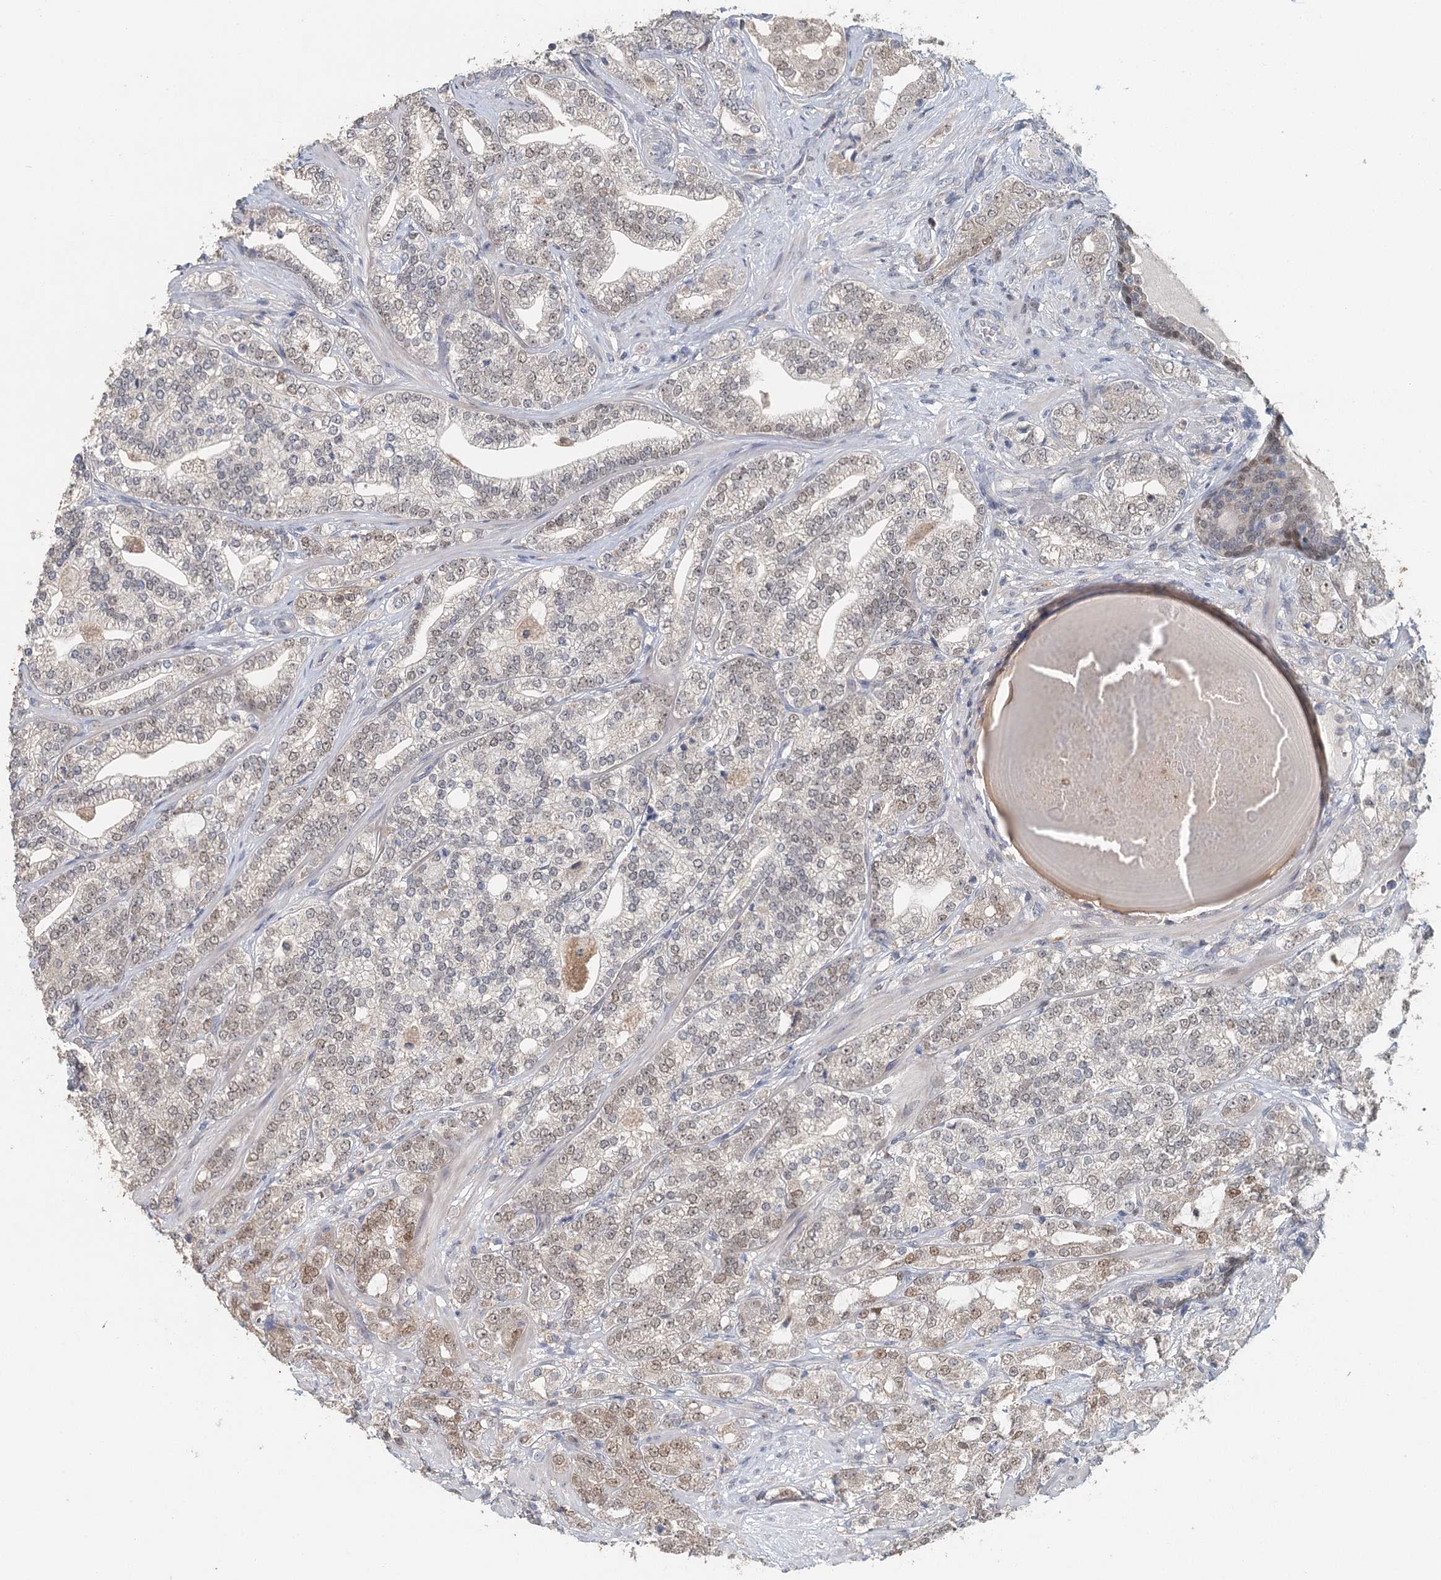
{"staining": {"intensity": "weak", "quantity": "<25%", "location": "nuclear"}, "tissue": "prostate cancer", "cell_type": "Tumor cells", "image_type": "cancer", "snomed": [{"axis": "morphology", "description": "Adenocarcinoma, High grade"}, {"axis": "topography", "description": "Prostate"}], "caption": "Tumor cells show no significant staining in prostate cancer.", "gene": "ADK", "patient": {"sex": "male", "age": 64}}